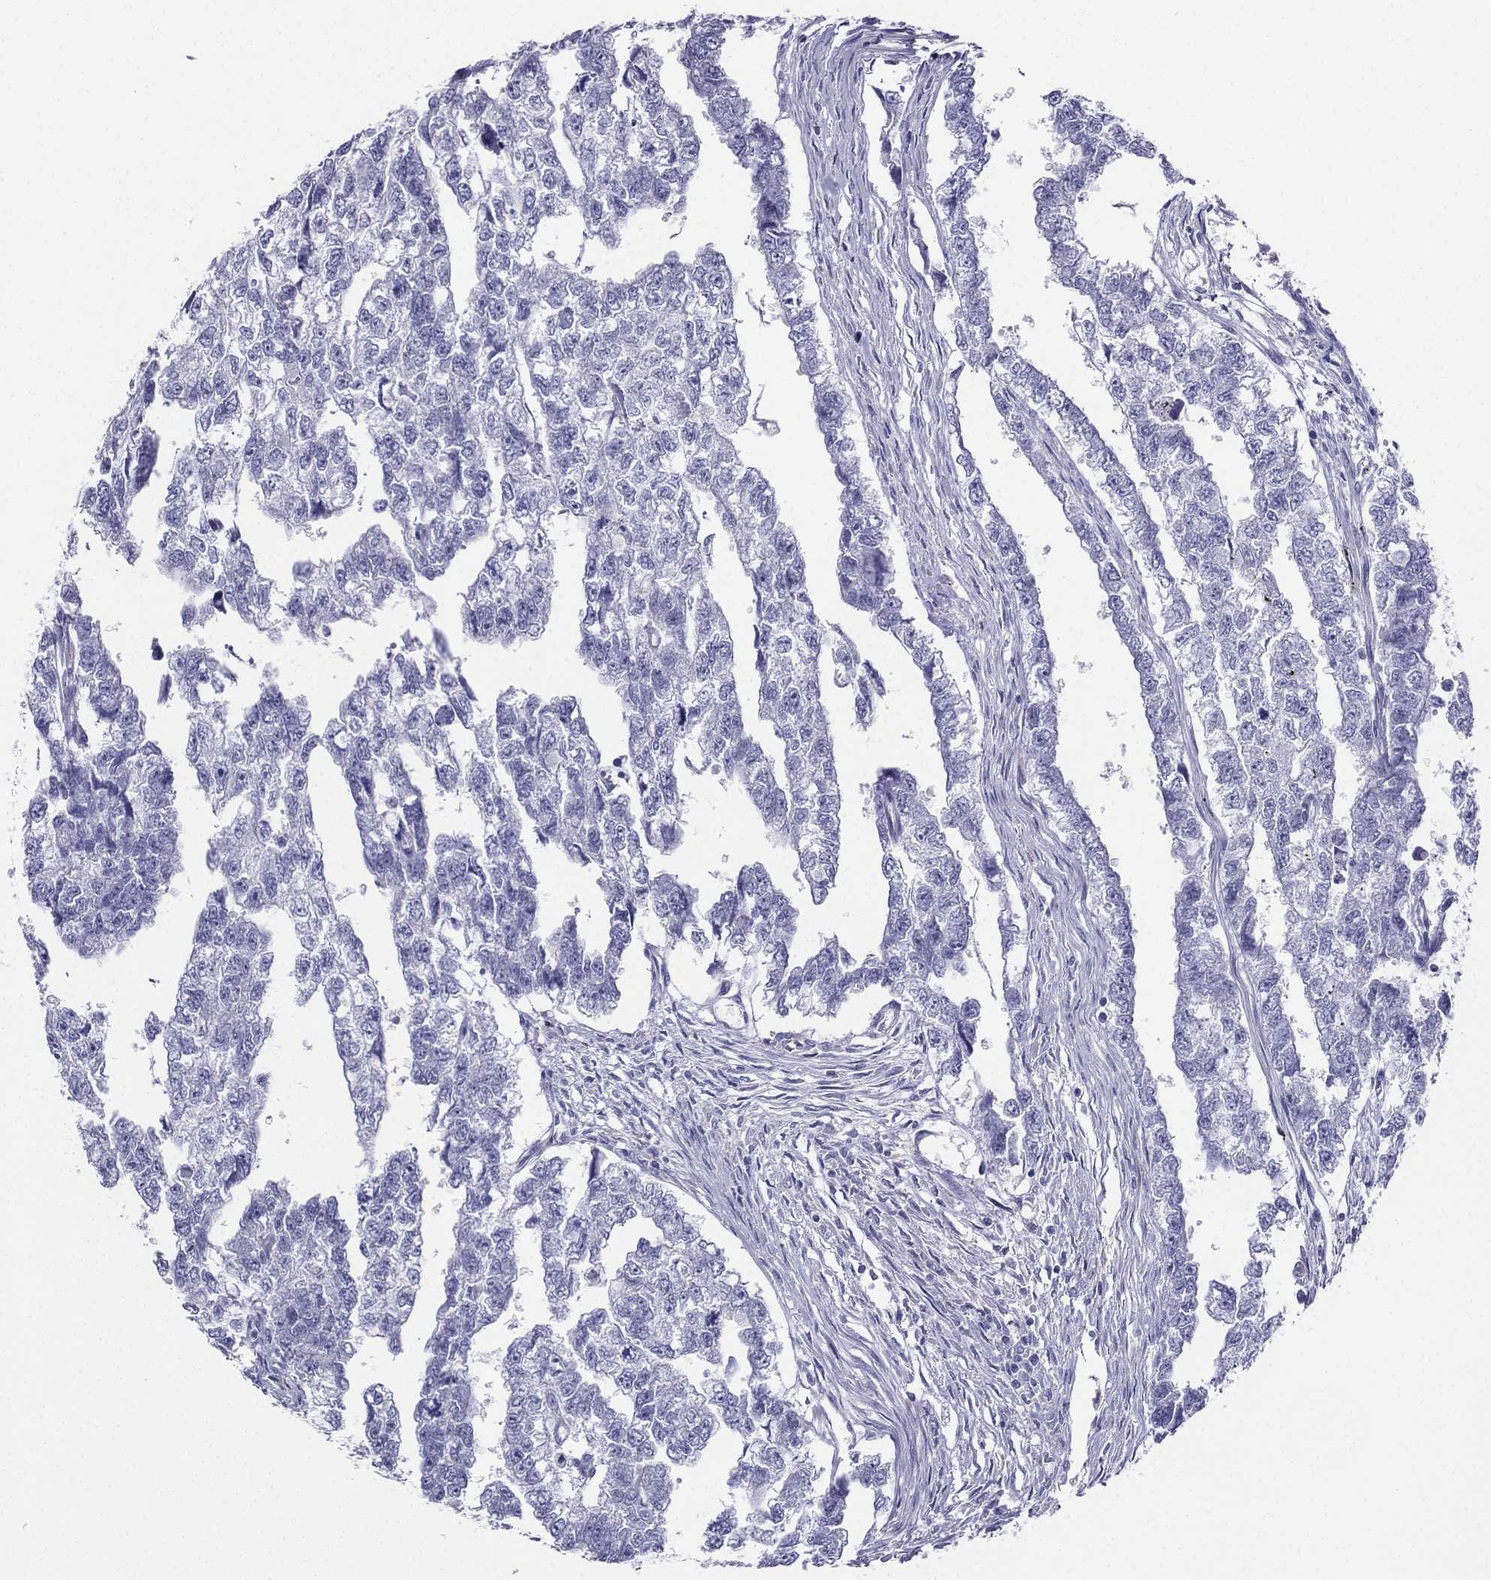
{"staining": {"intensity": "negative", "quantity": "none", "location": "none"}, "tissue": "testis cancer", "cell_type": "Tumor cells", "image_type": "cancer", "snomed": [{"axis": "morphology", "description": "Carcinoma, Embryonal, NOS"}, {"axis": "morphology", "description": "Teratoma, malignant, NOS"}, {"axis": "topography", "description": "Testis"}], "caption": "This is a image of immunohistochemistry (IHC) staining of malignant teratoma (testis), which shows no expression in tumor cells.", "gene": "ALOXE3", "patient": {"sex": "male", "age": 44}}